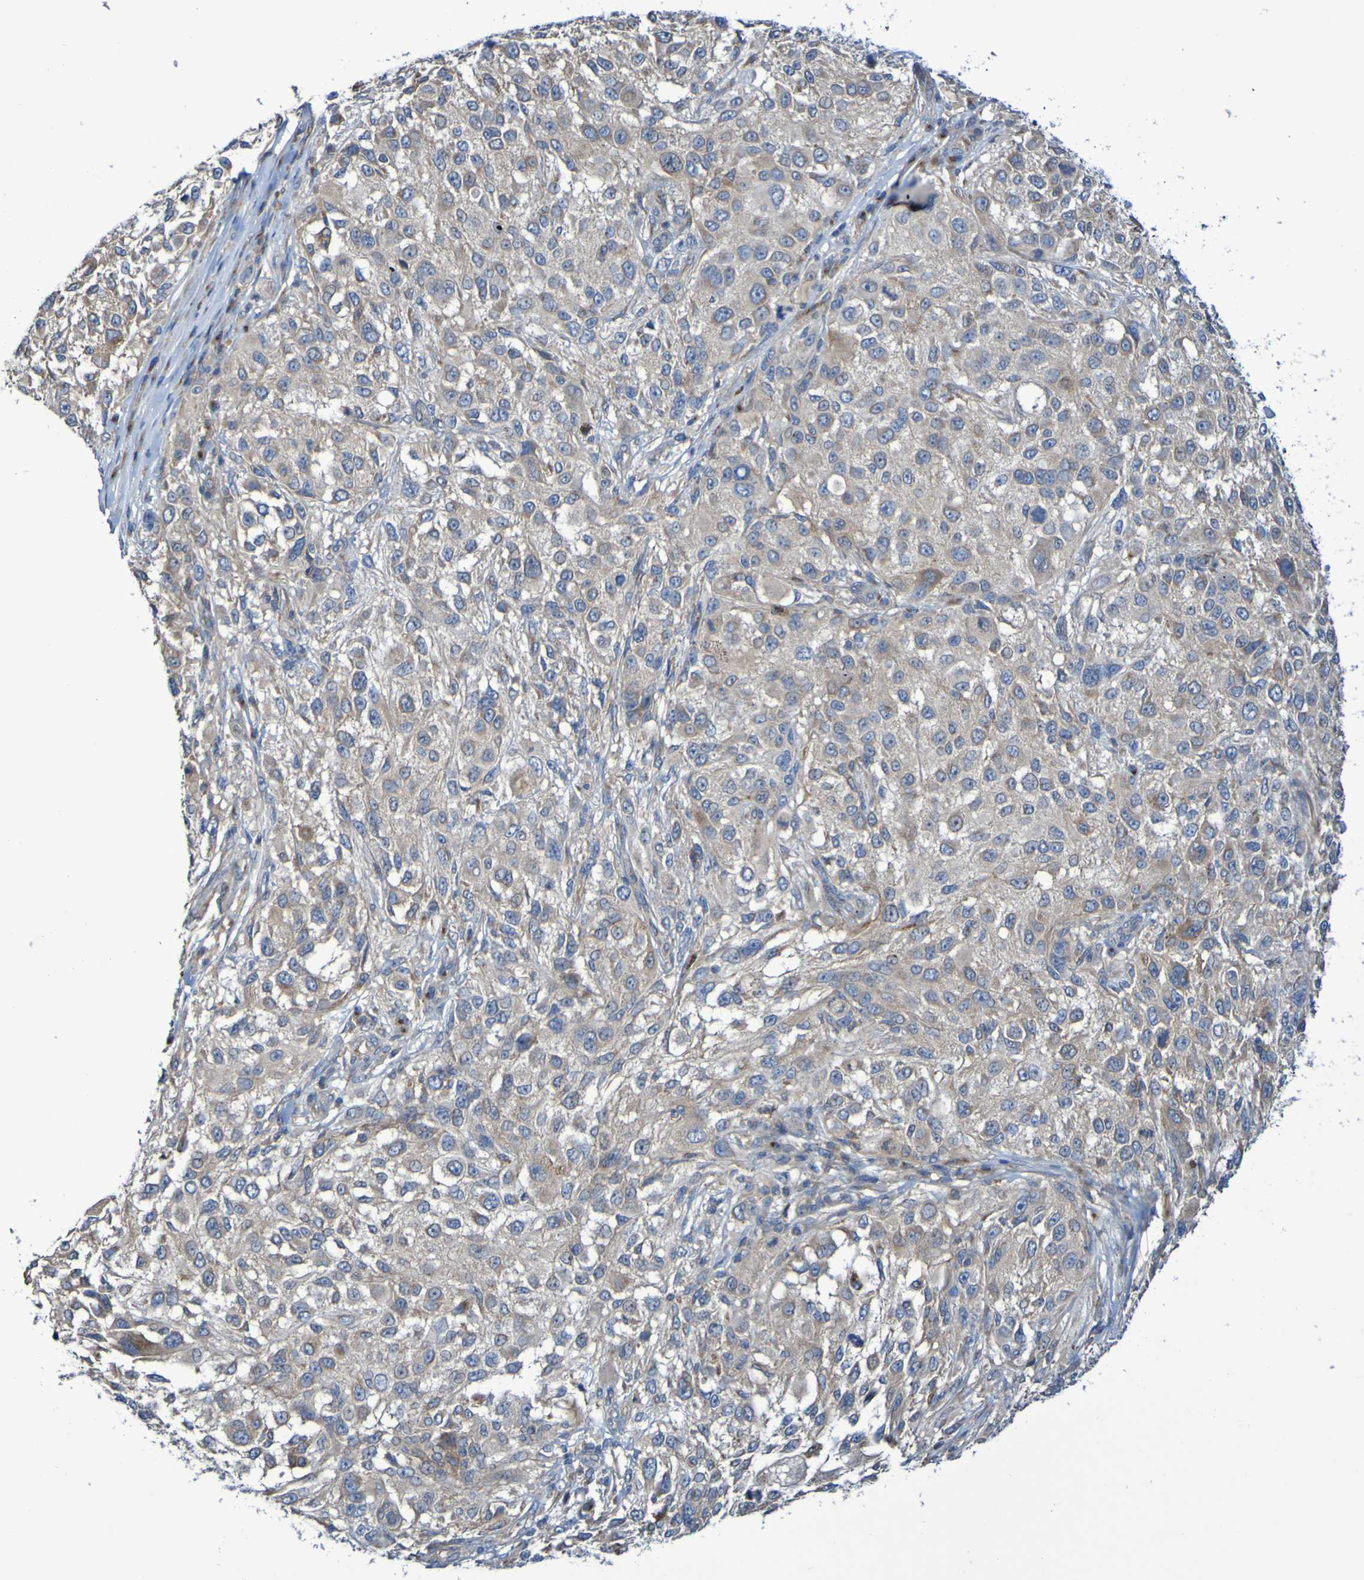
{"staining": {"intensity": "weak", "quantity": ">75%", "location": "cytoplasmic/membranous"}, "tissue": "melanoma", "cell_type": "Tumor cells", "image_type": "cancer", "snomed": [{"axis": "morphology", "description": "Necrosis, NOS"}, {"axis": "morphology", "description": "Malignant melanoma, NOS"}, {"axis": "topography", "description": "Skin"}], "caption": "IHC photomicrograph of neoplastic tissue: human malignant melanoma stained using immunohistochemistry displays low levels of weak protein expression localized specifically in the cytoplasmic/membranous of tumor cells, appearing as a cytoplasmic/membranous brown color.", "gene": "LMBRD2", "patient": {"sex": "female", "age": 87}}